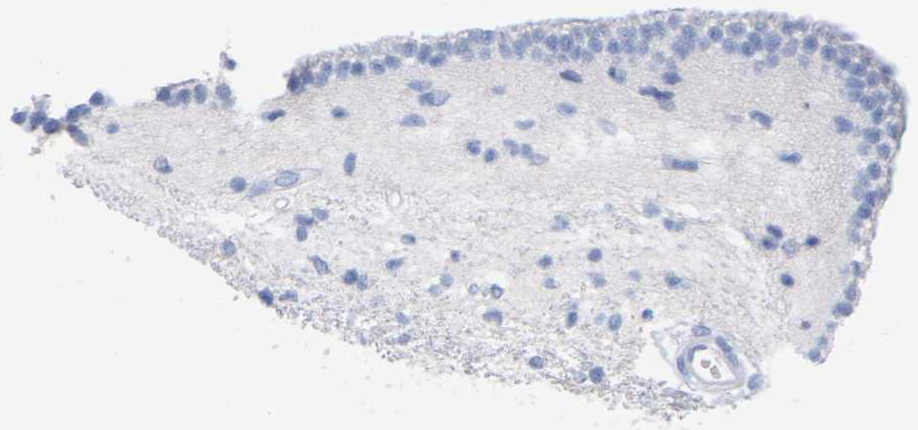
{"staining": {"intensity": "negative", "quantity": "none", "location": "none"}, "tissue": "caudate", "cell_type": "Glial cells", "image_type": "normal", "snomed": [{"axis": "morphology", "description": "Normal tissue, NOS"}, {"axis": "topography", "description": "Lateral ventricle wall"}], "caption": "Glial cells are negative for protein expression in unremarkable human caudate.", "gene": "HAPLN1", "patient": {"sex": "male", "age": 45}}